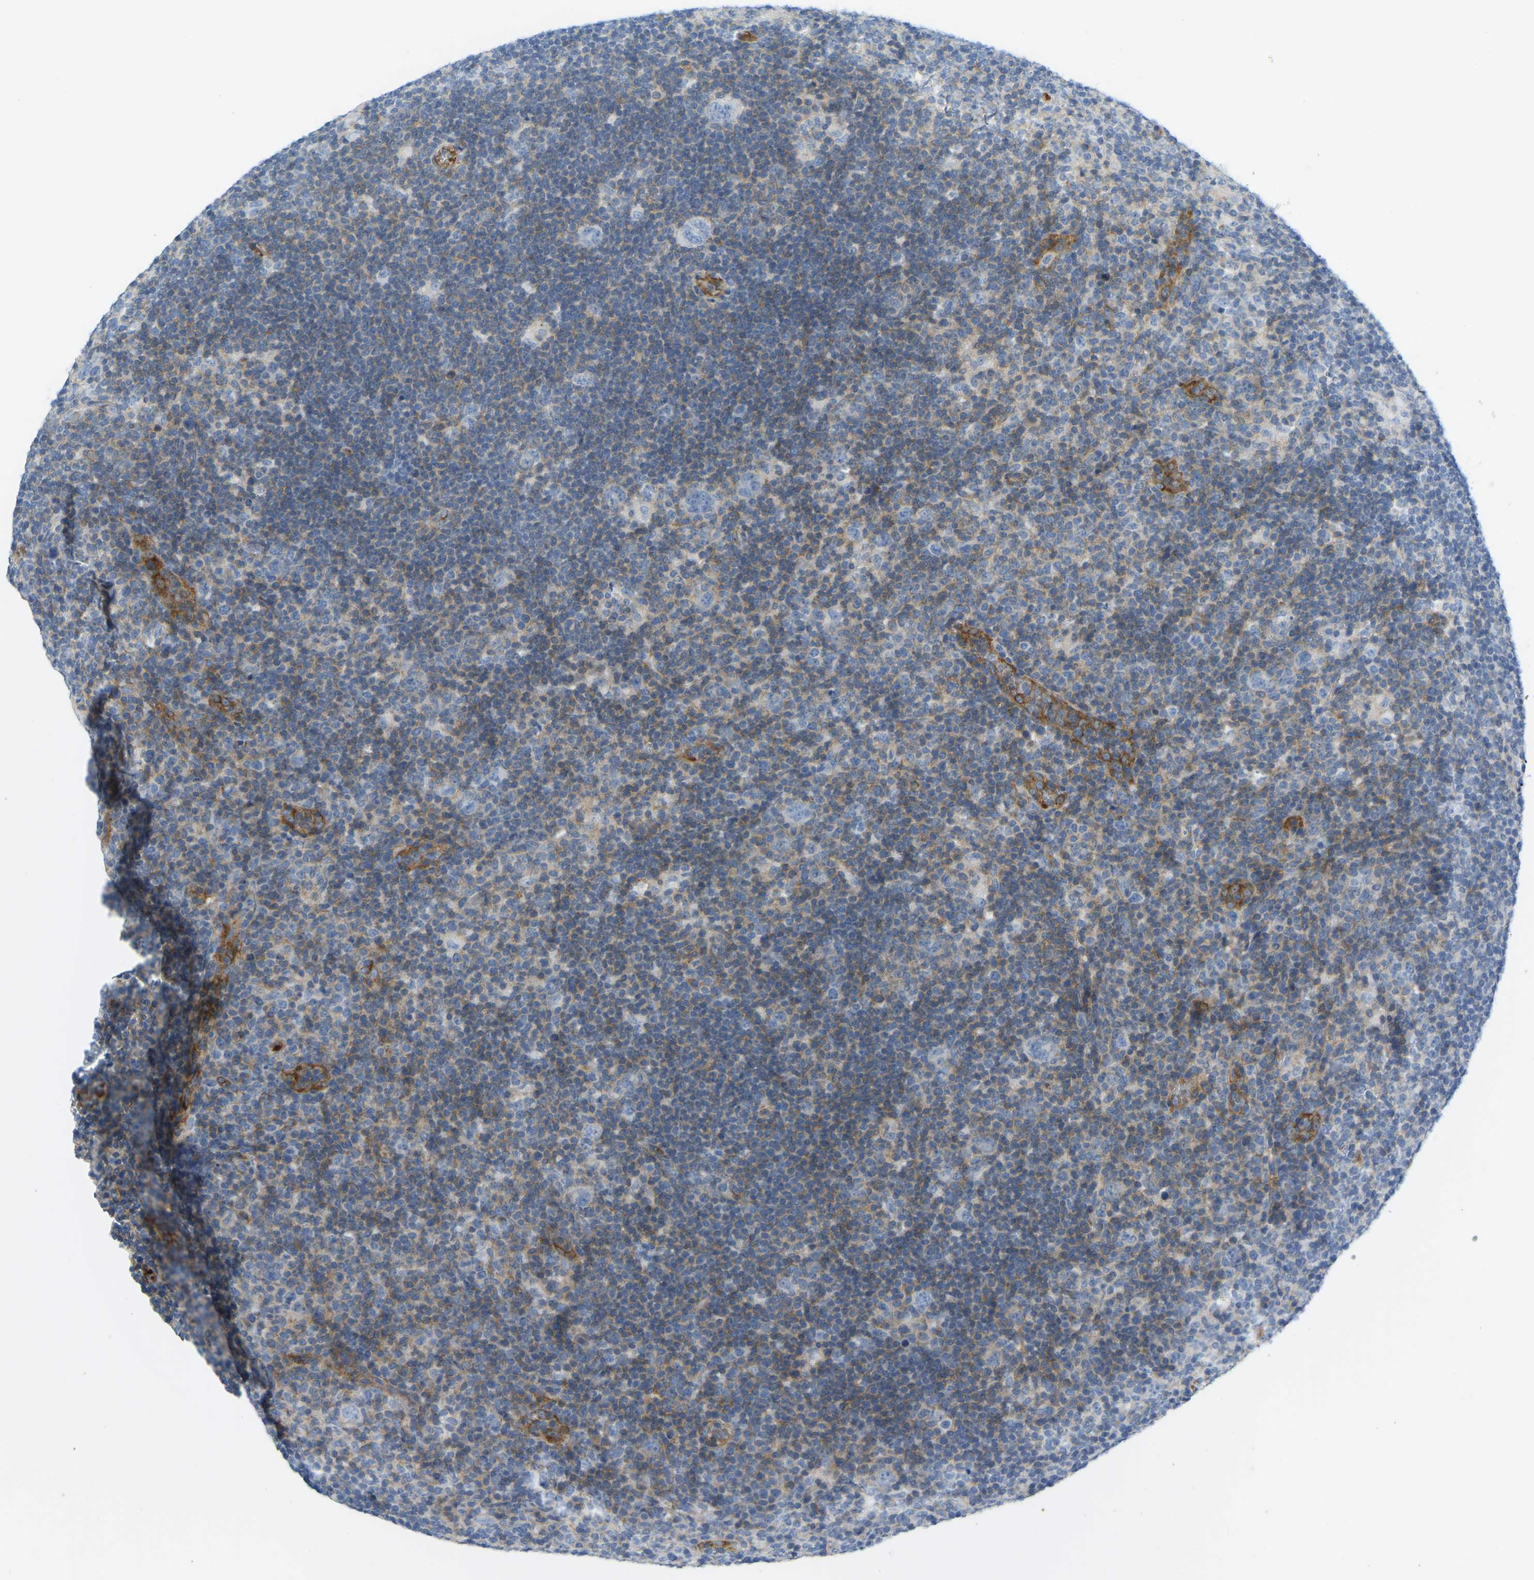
{"staining": {"intensity": "negative", "quantity": "none", "location": "none"}, "tissue": "lymphoma", "cell_type": "Tumor cells", "image_type": "cancer", "snomed": [{"axis": "morphology", "description": "Hodgkin's disease, NOS"}, {"axis": "topography", "description": "Lymph node"}], "caption": "Immunohistochemistry (IHC) of lymphoma exhibits no expression in tumor cells. The staining is performed using DAB brown chromogen with nuclei counter-stained in using hematoxylin.", "gene": "MYL3", "patient": {"sex": "female", "age": 57}}